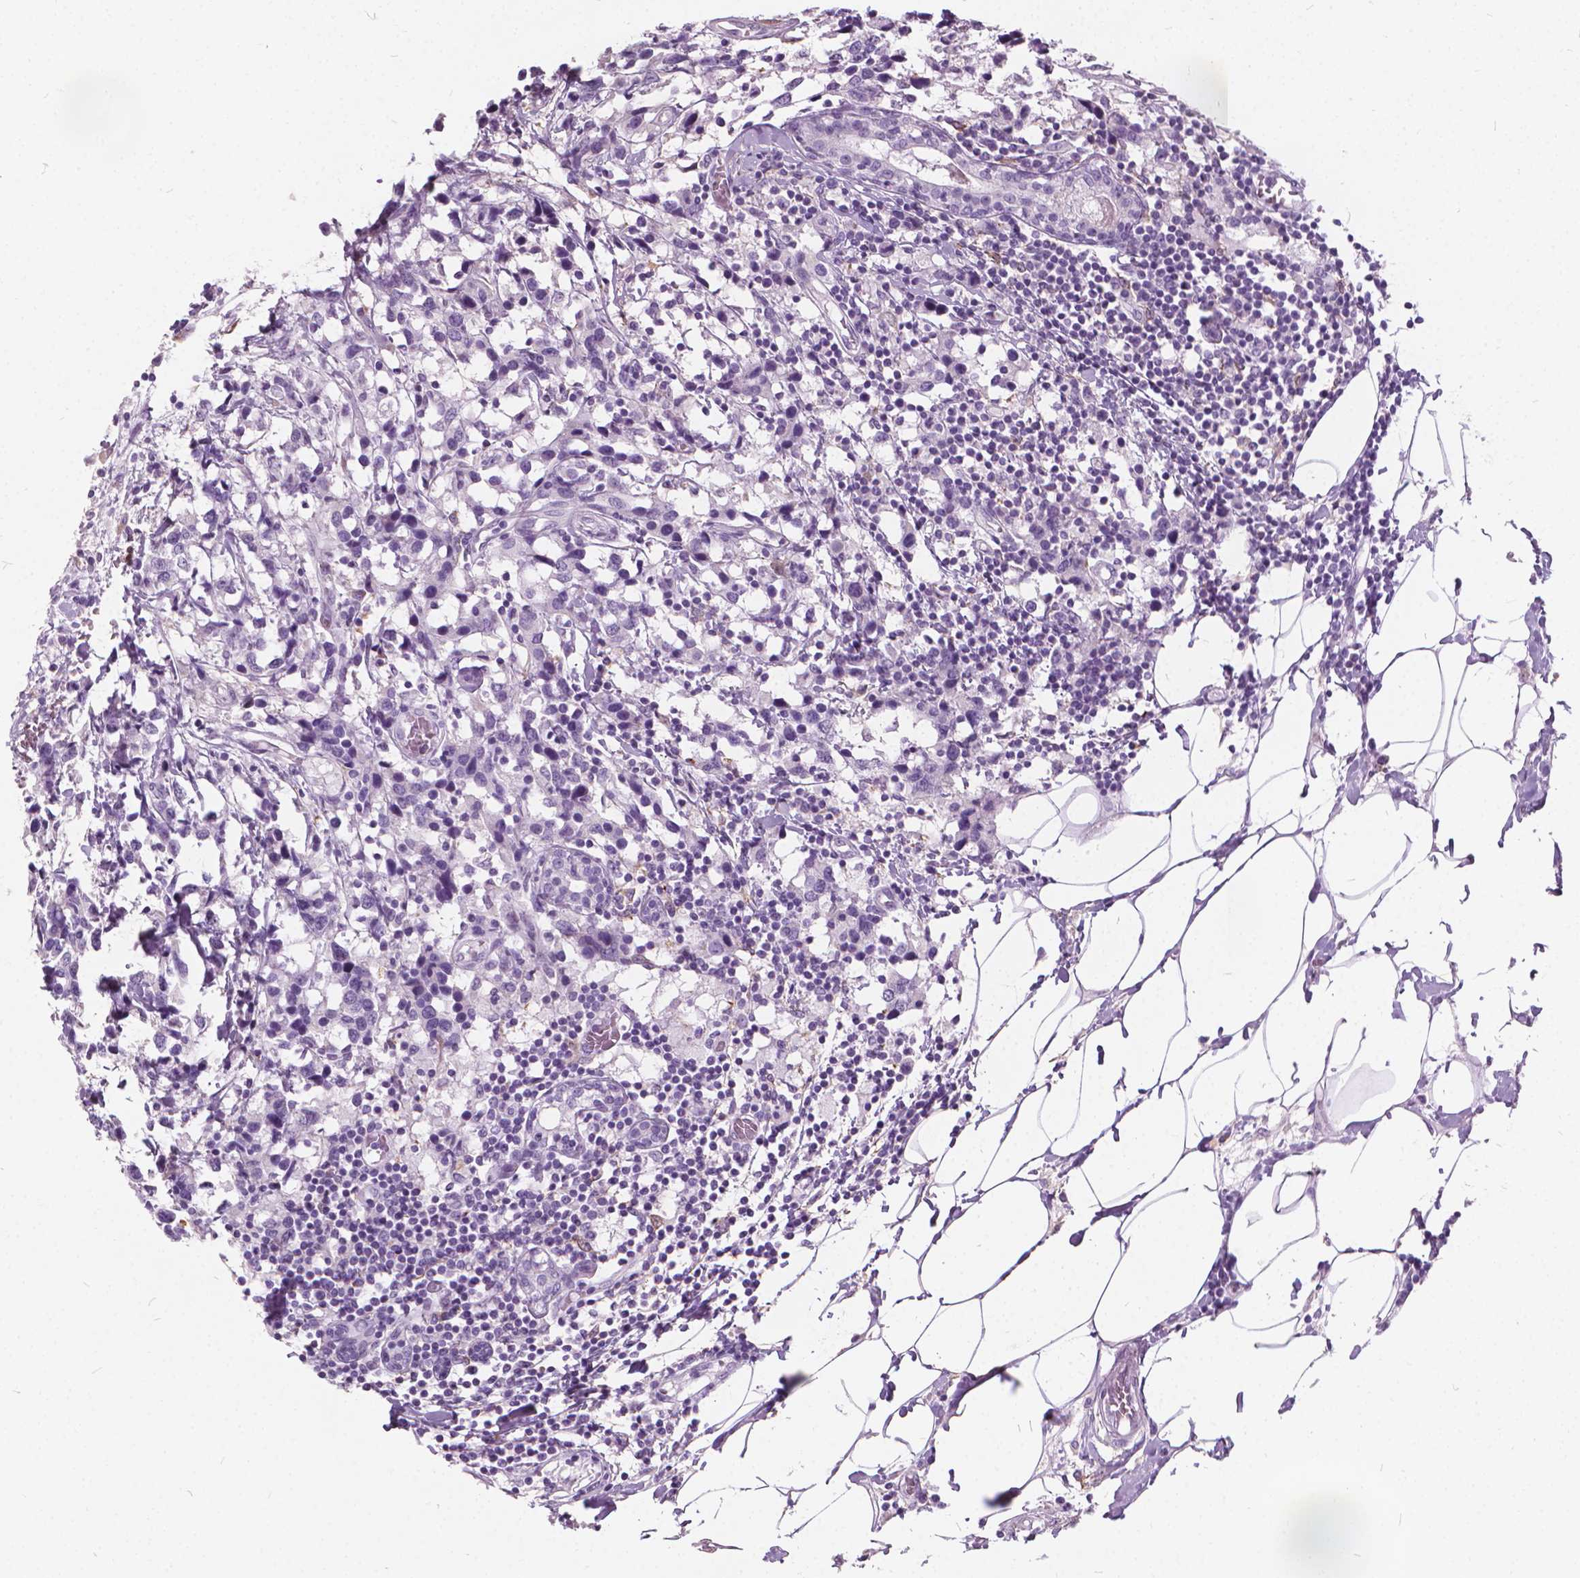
{"staining": {"intensity": "negative", "quantity": "none", "location": "none"}, "tissue": "breast cancer", "cell_type": "Tumor cells", "image_type": "cancer", "snomed": [{"axis": "morphology", "description": "Lobular carcinoma"}, {"axis": "topography", "description": "Breast"}], "caption": "Human breast cancer stained for a protein using immunohistochemistry shows no positivity in tumor cells.", "gene": "DNM1", "patient": {"sex": "female", "age": 59}}